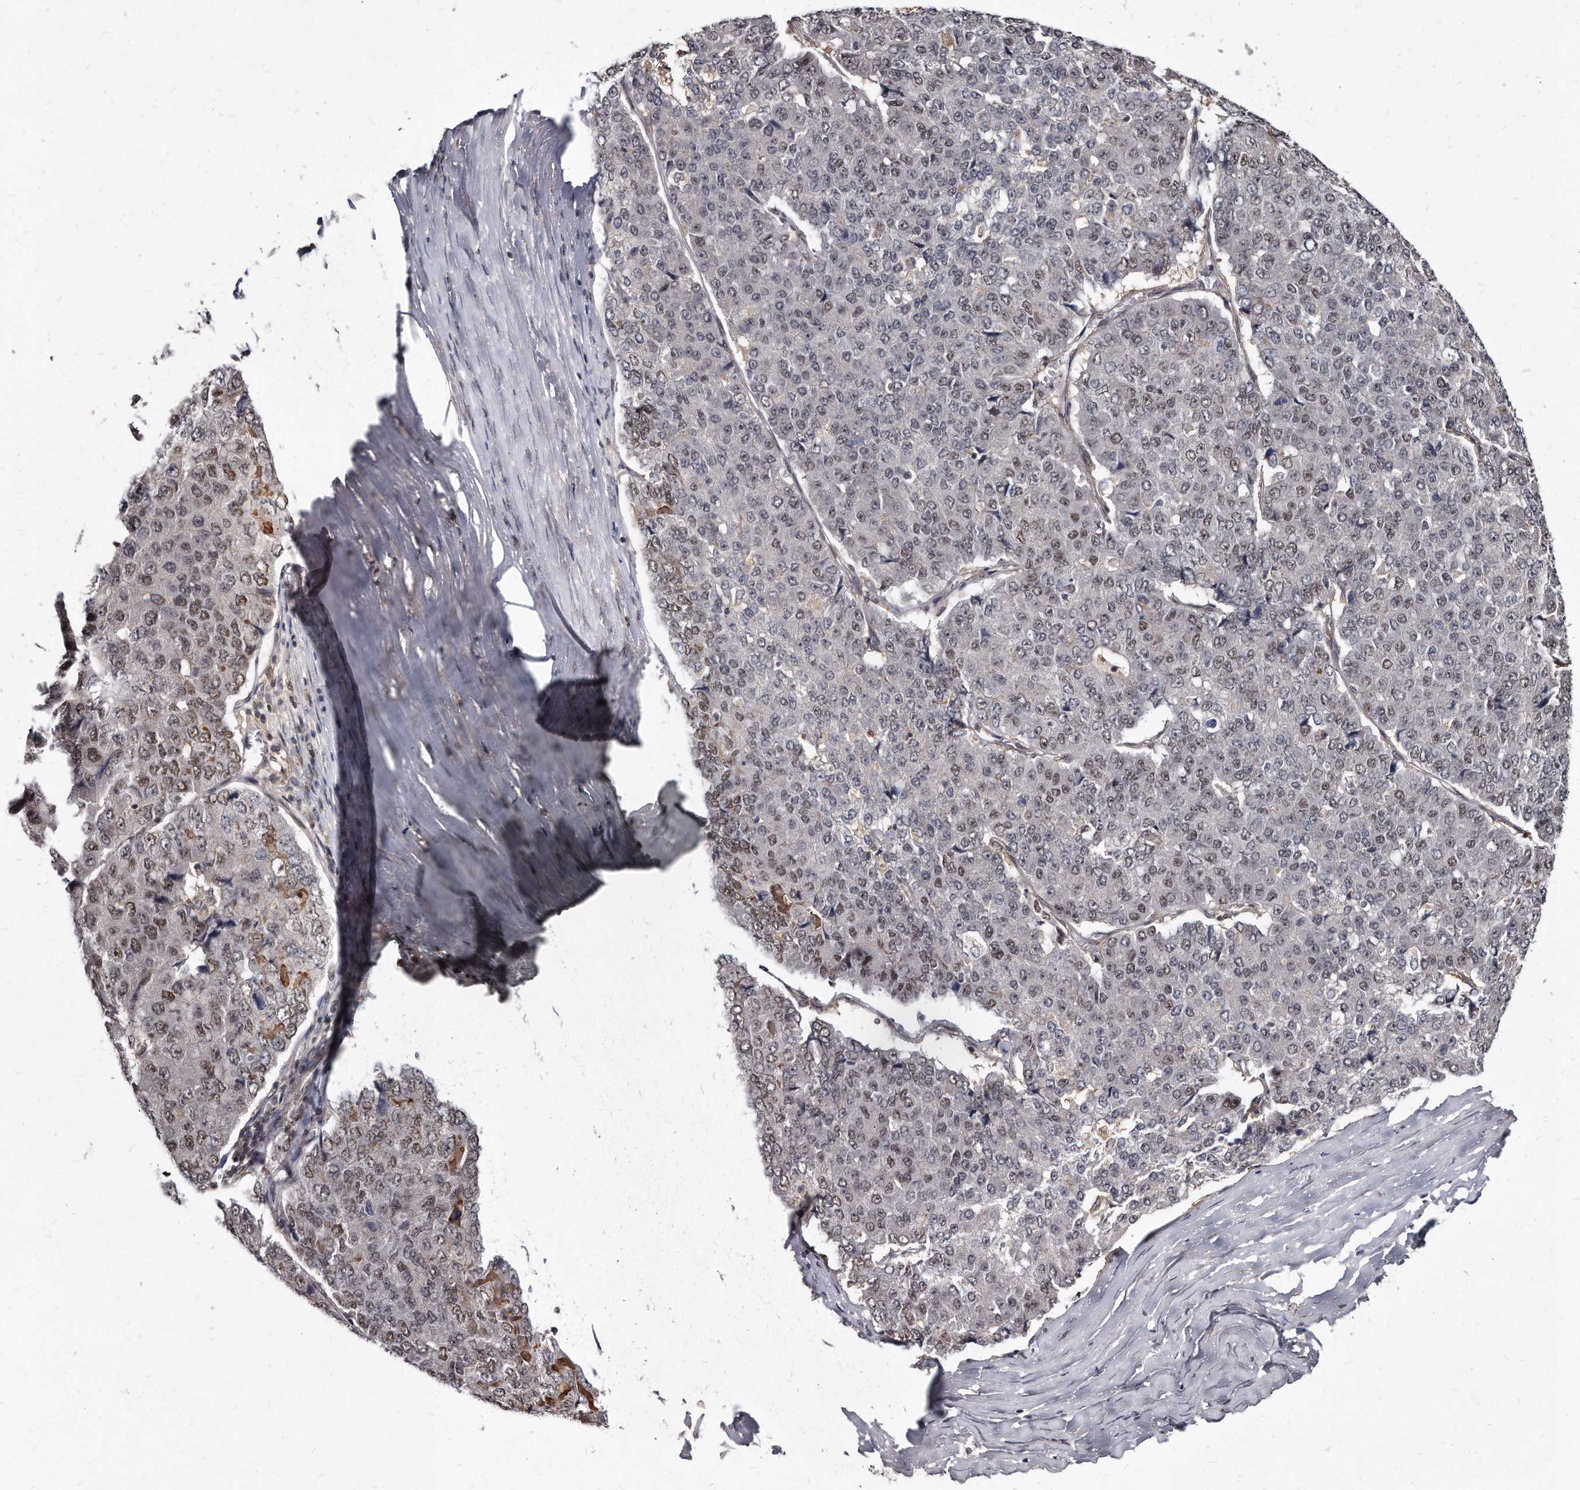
{"staining": {"intensity": "negative", "quantity": "none", "location": "none"}, "tissue": "pancreatic cancer", "cell_type": "Tumor cells", "image_type": "cancer", "snomed": [{"axis": "morphology", "description": "Adenocarcinoma, NOS"}, {"axis": "topography", "description": "Pancreas"}], "caption": "Human pancreatic adenocarcinoma stained for a protein using IHC shows no positivity in tumor cells.", "gene": "KLHDC3", "patient": {"sex": "male", "age": 50}}